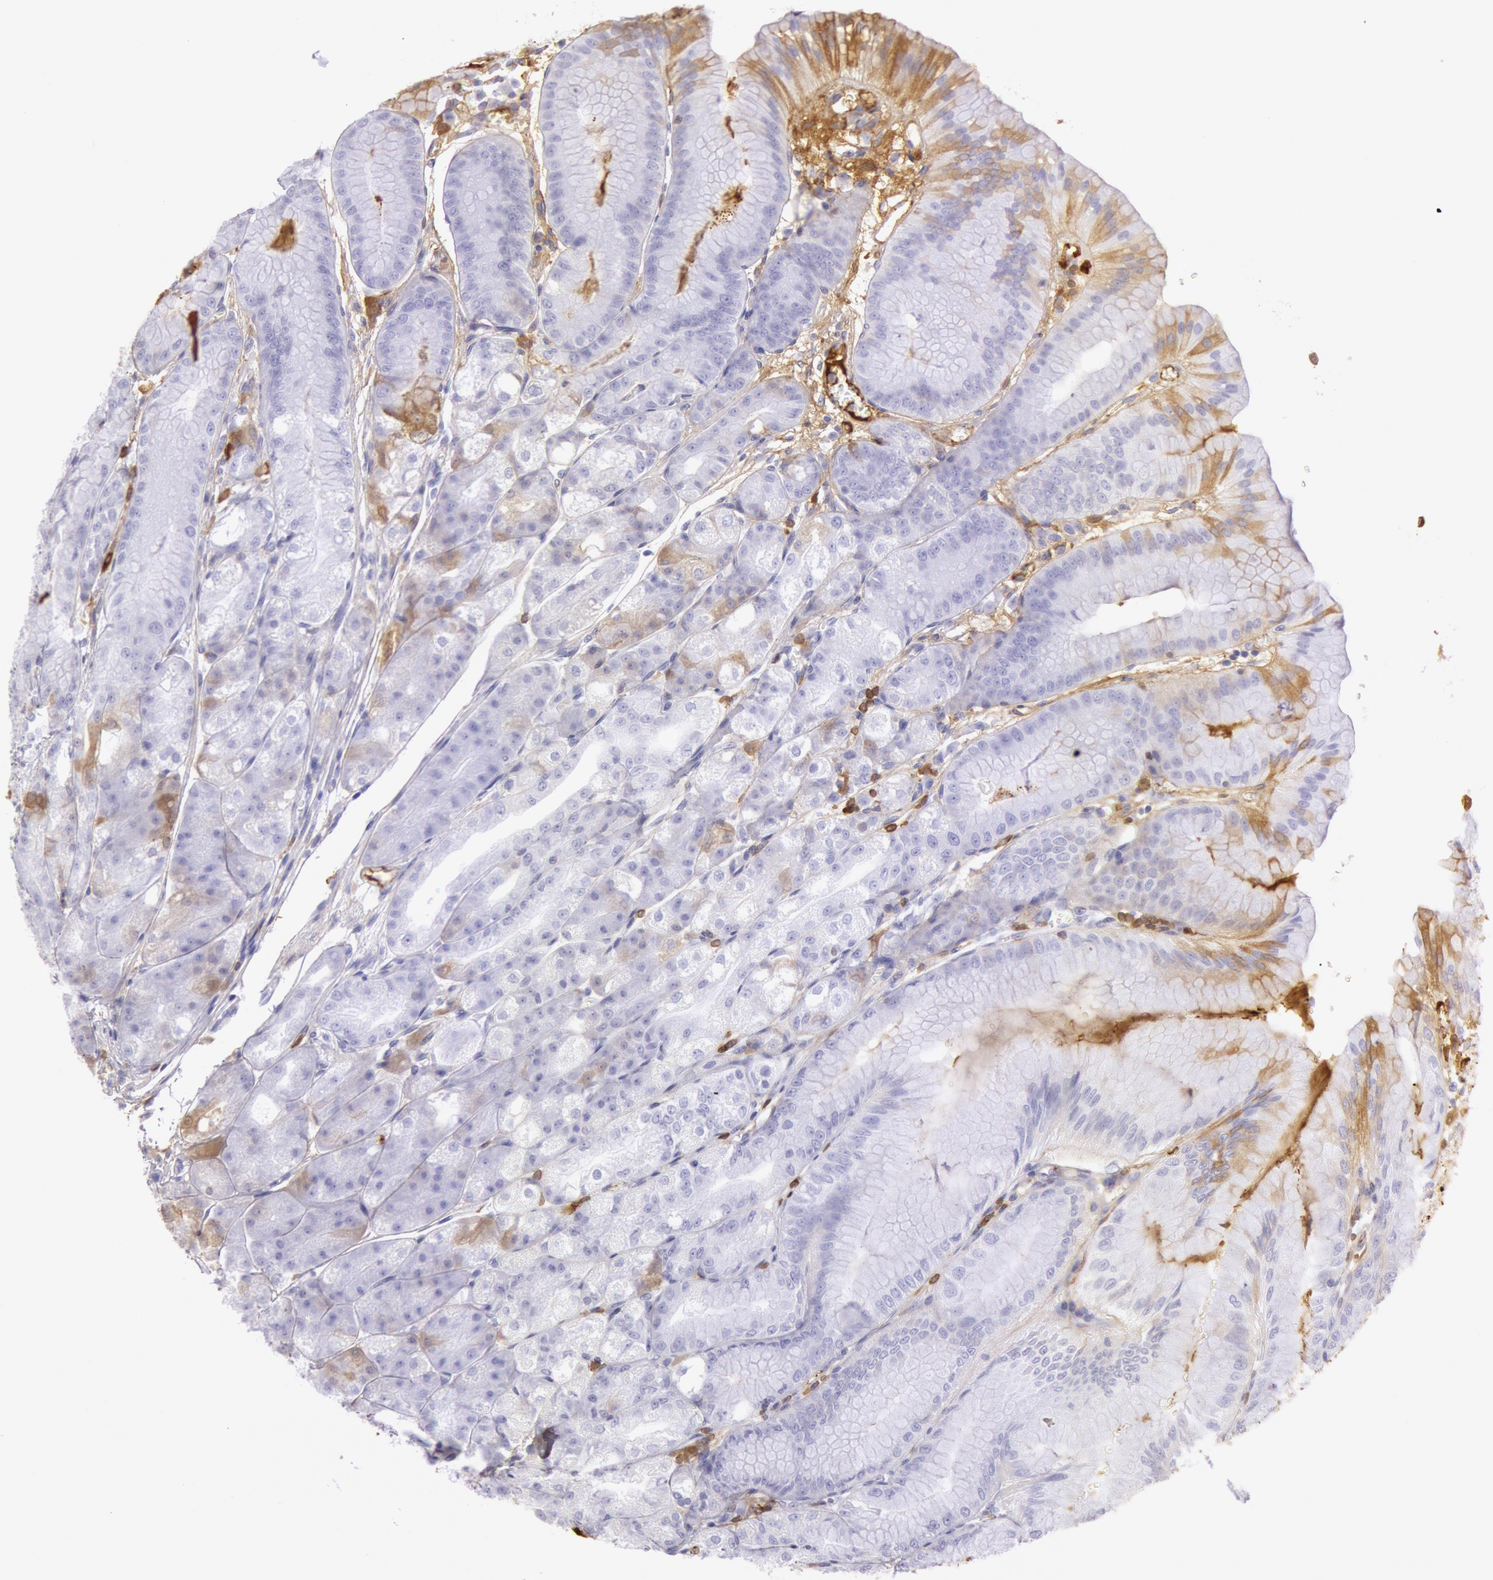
{"staining": {"intensity": "weak", "quantity": "<25%", "location": "cytoplasmic/membranous"}, "tissue": "stomach", "cell_type": "Glandular cells", "image_type": "normal", "snomed": [{"axis": "morphology", "description": "Normal tissue, NOS"}, {"axis": "topography", "description": "Stomach, lower"}], "caption": "Stomach was stained to show a protein in brown. There is no significant expression in glandular cells. The staining was performed using DAB (3,3'-diaminobenzidine) to visualize the protein expression in brown, while the nuclei were stained in blue with hematoxylin (Magnification: 20x).", "gene": "IGHG1", "patient": {"sex": "male", "age": 71}}